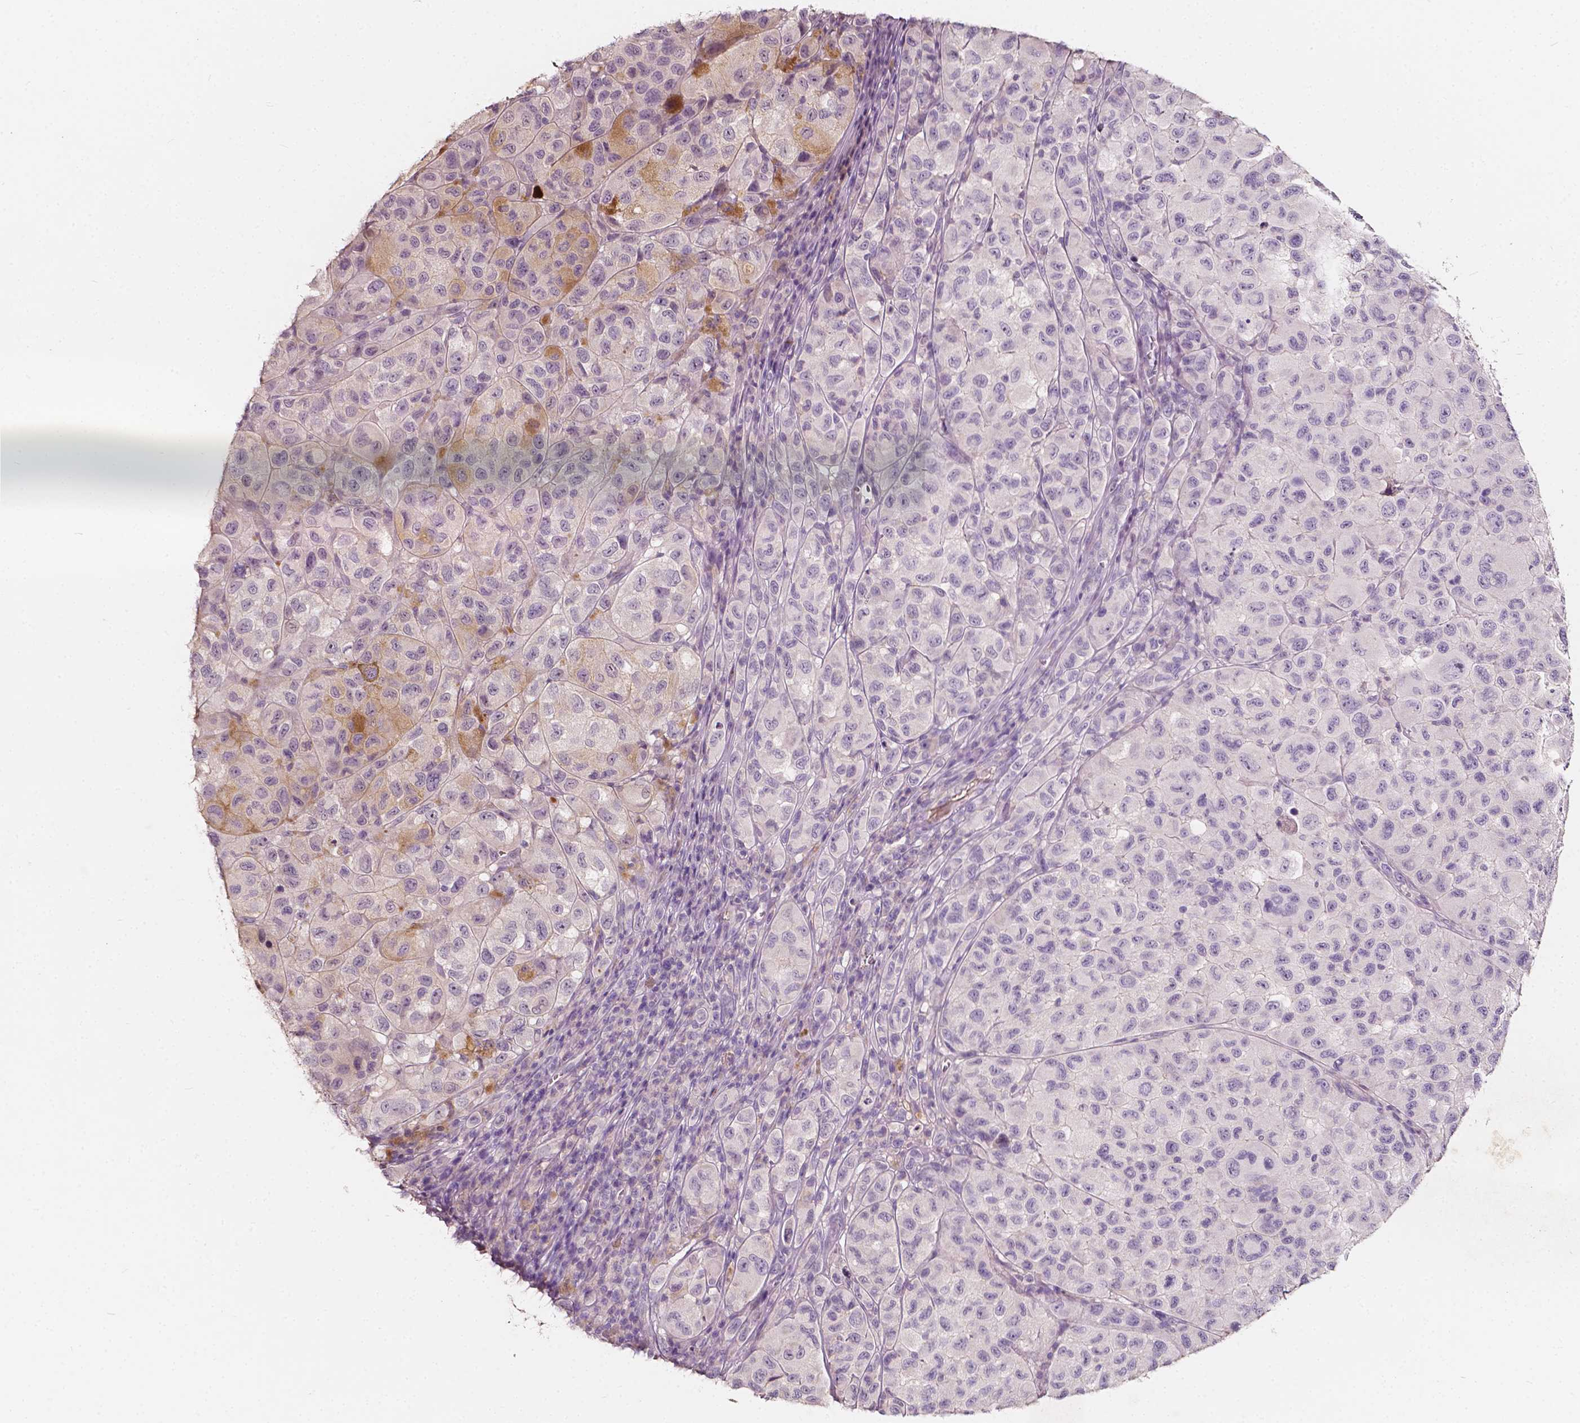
{"staining": {"intensity": "negative", "quantity": "none", "location": "none"}, "tissue": "melanoma", "cell_type": "Tumor cells", "image_type": "cancer", "snomed": [{"axis": "morphology", "description": "Malignant melanoma, NOS"}, {"axis": "topography", "description": "Skin"}], "caption": "The immunohistochemistry photomicrograph has no significant positivity in tumor cells of melanoma tissue. (Brightfield microscopy of DAB immunohistochemistry at high magnification).", "gene": "NPC1L1", "patient": {"sex": "male", "age": 93}}